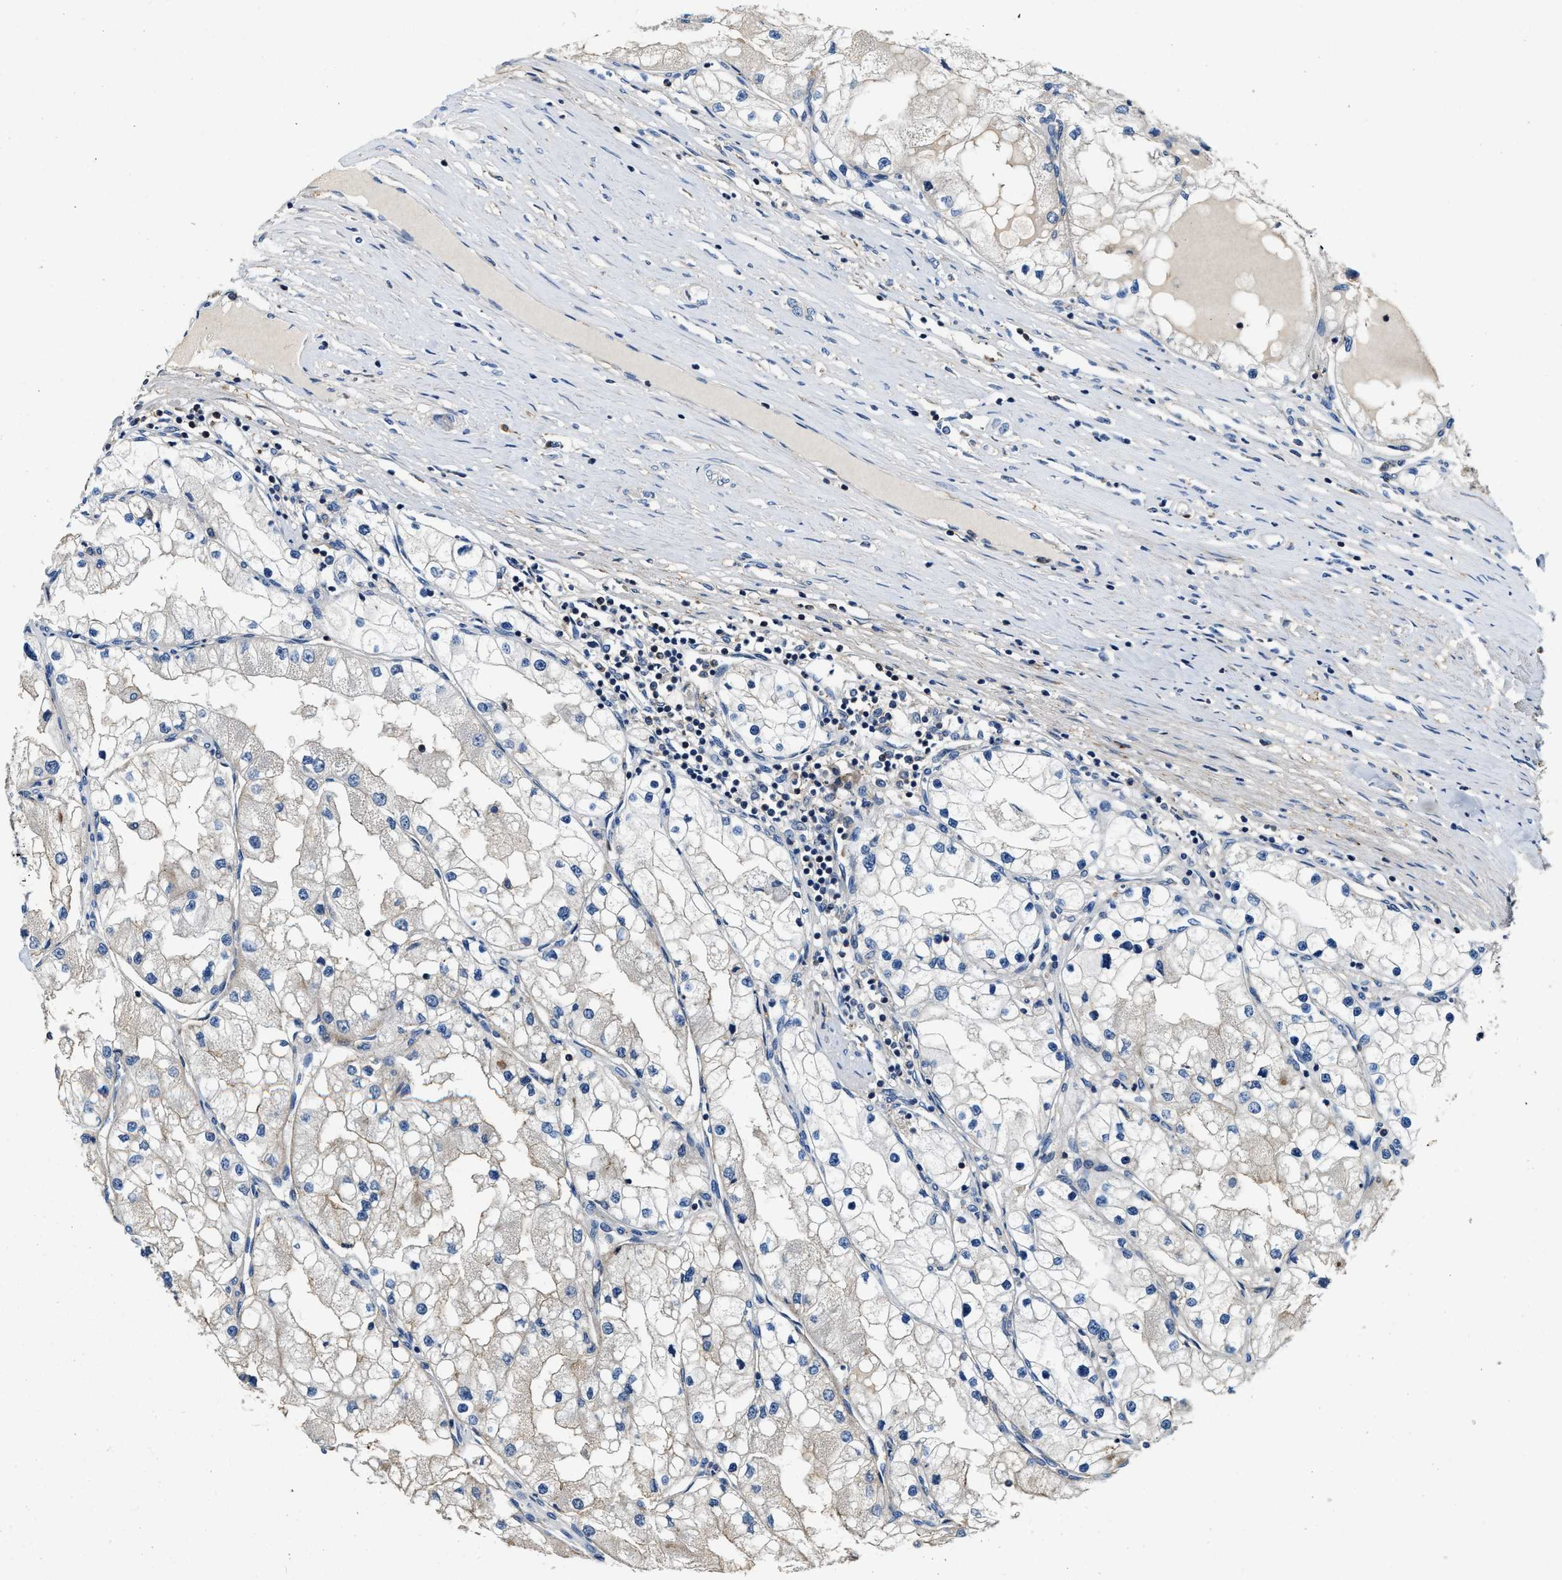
{"staining": {"intensity": "negative", "quantity": "none", "location": "none"}, "tissue": "renal cancer", "cell_type": "Tumor cells", "image_type": "cancer", "snomed": [{"axis": "morphology", "description": "Adenocarcinoma, NOS"}, {"axis": "topography", "description": "Kidney"}], "caption": "This is an IHC photomicrograph of renal adenocarcinoma. There is no positivity in tumor cells.", "gene": "MYO1G", "patient": {"sex": "male", "age": 68}}